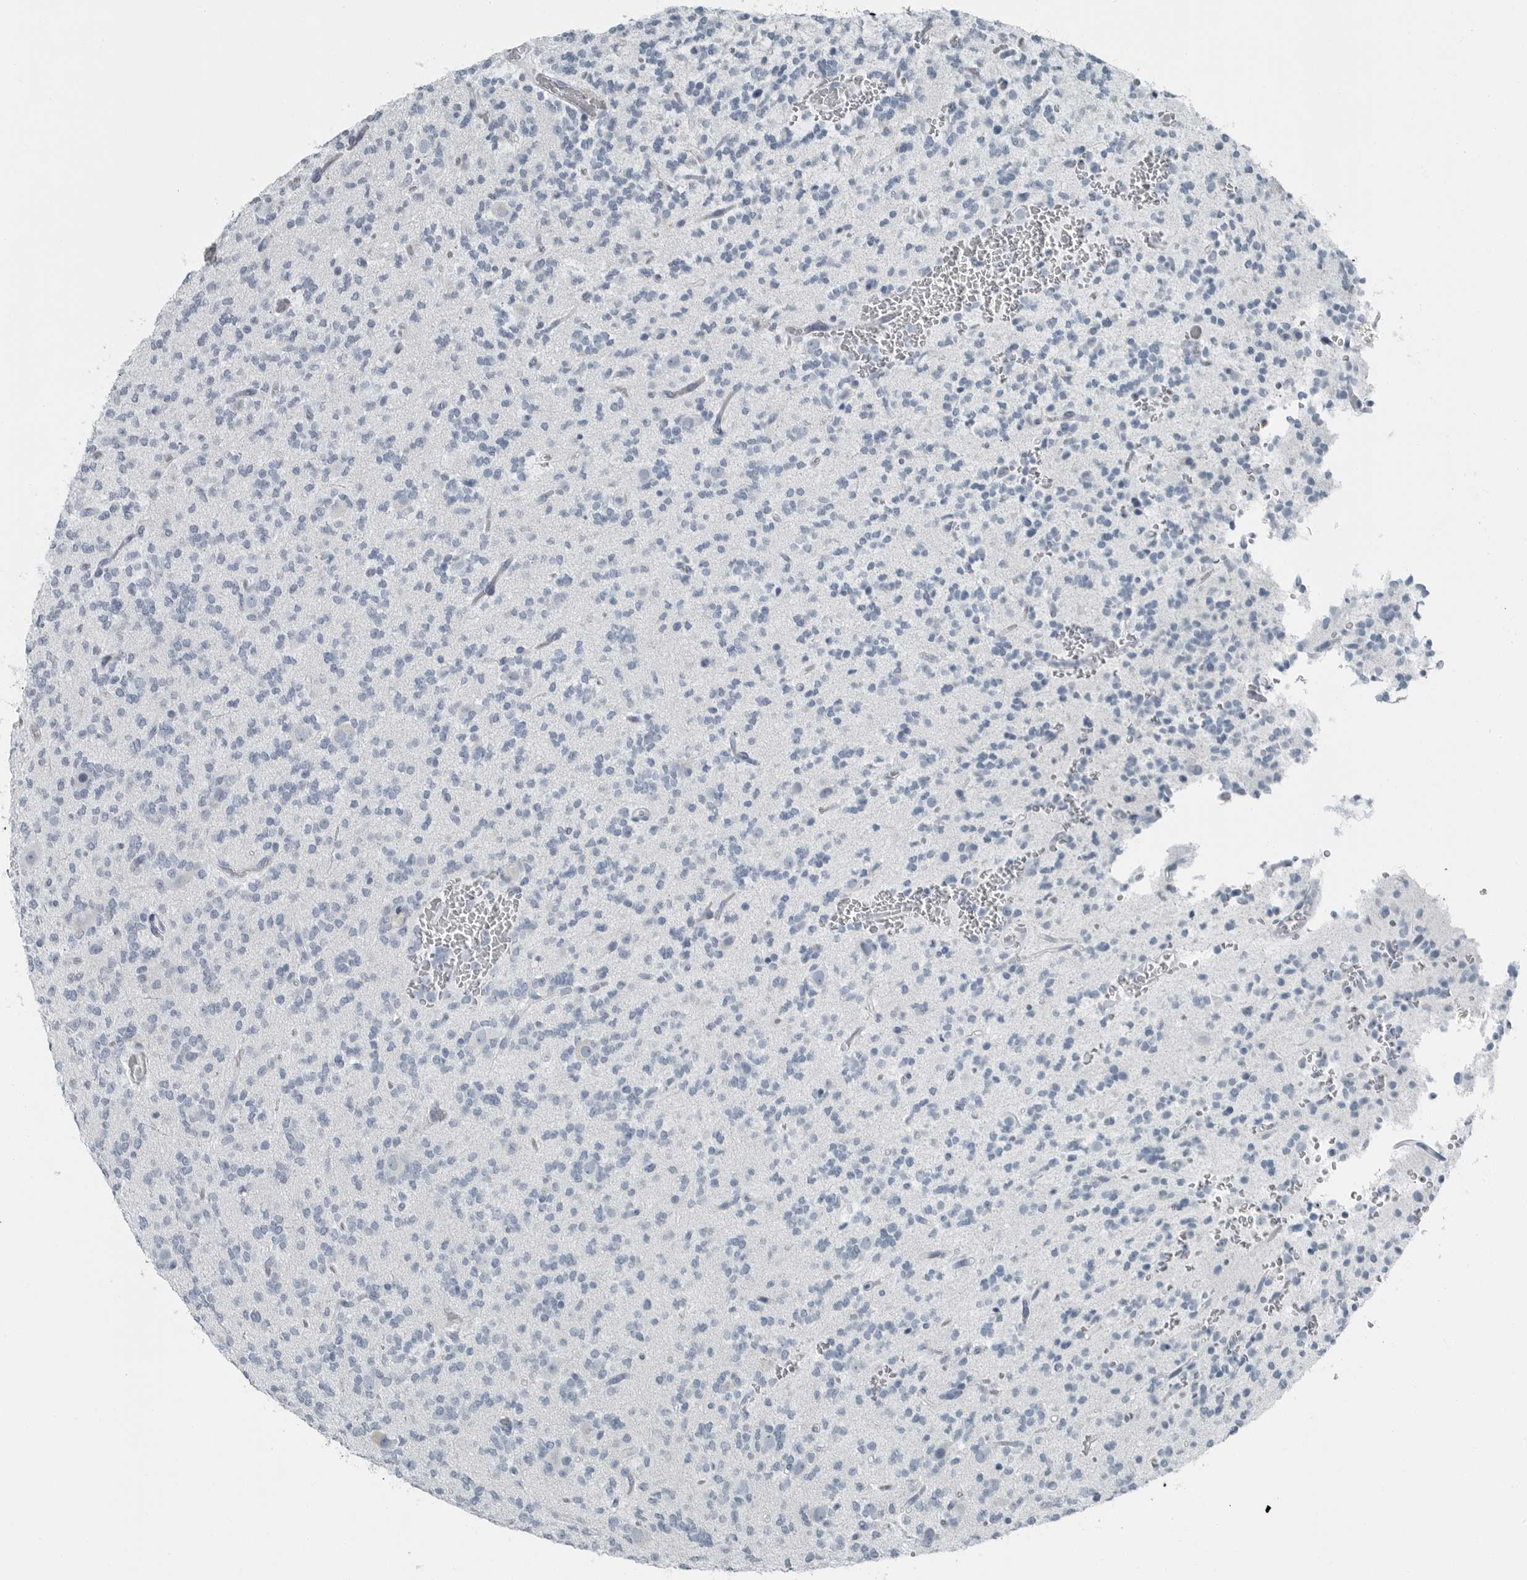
{"staining": {"intensity": "negative", "quantity": "none", "location": "none"}, "tissue": "glioma", "cell_type": "Tumor cells", "image_type": "cancer", "snomed": [{"axis": "morphology", "description": "Glioma, malignant, Low grade"}, {"axis": "topography", "description": "Brain"}], "caption": "IHC photomicrograph of neoplastic tissue: glioma stained with DAB (3,3'-diaminobenzidine) exhibits no significant protein positivity in tumor cells.", "gene": "ZPBP2", "patient": {"sex": "male", "age": 38}}